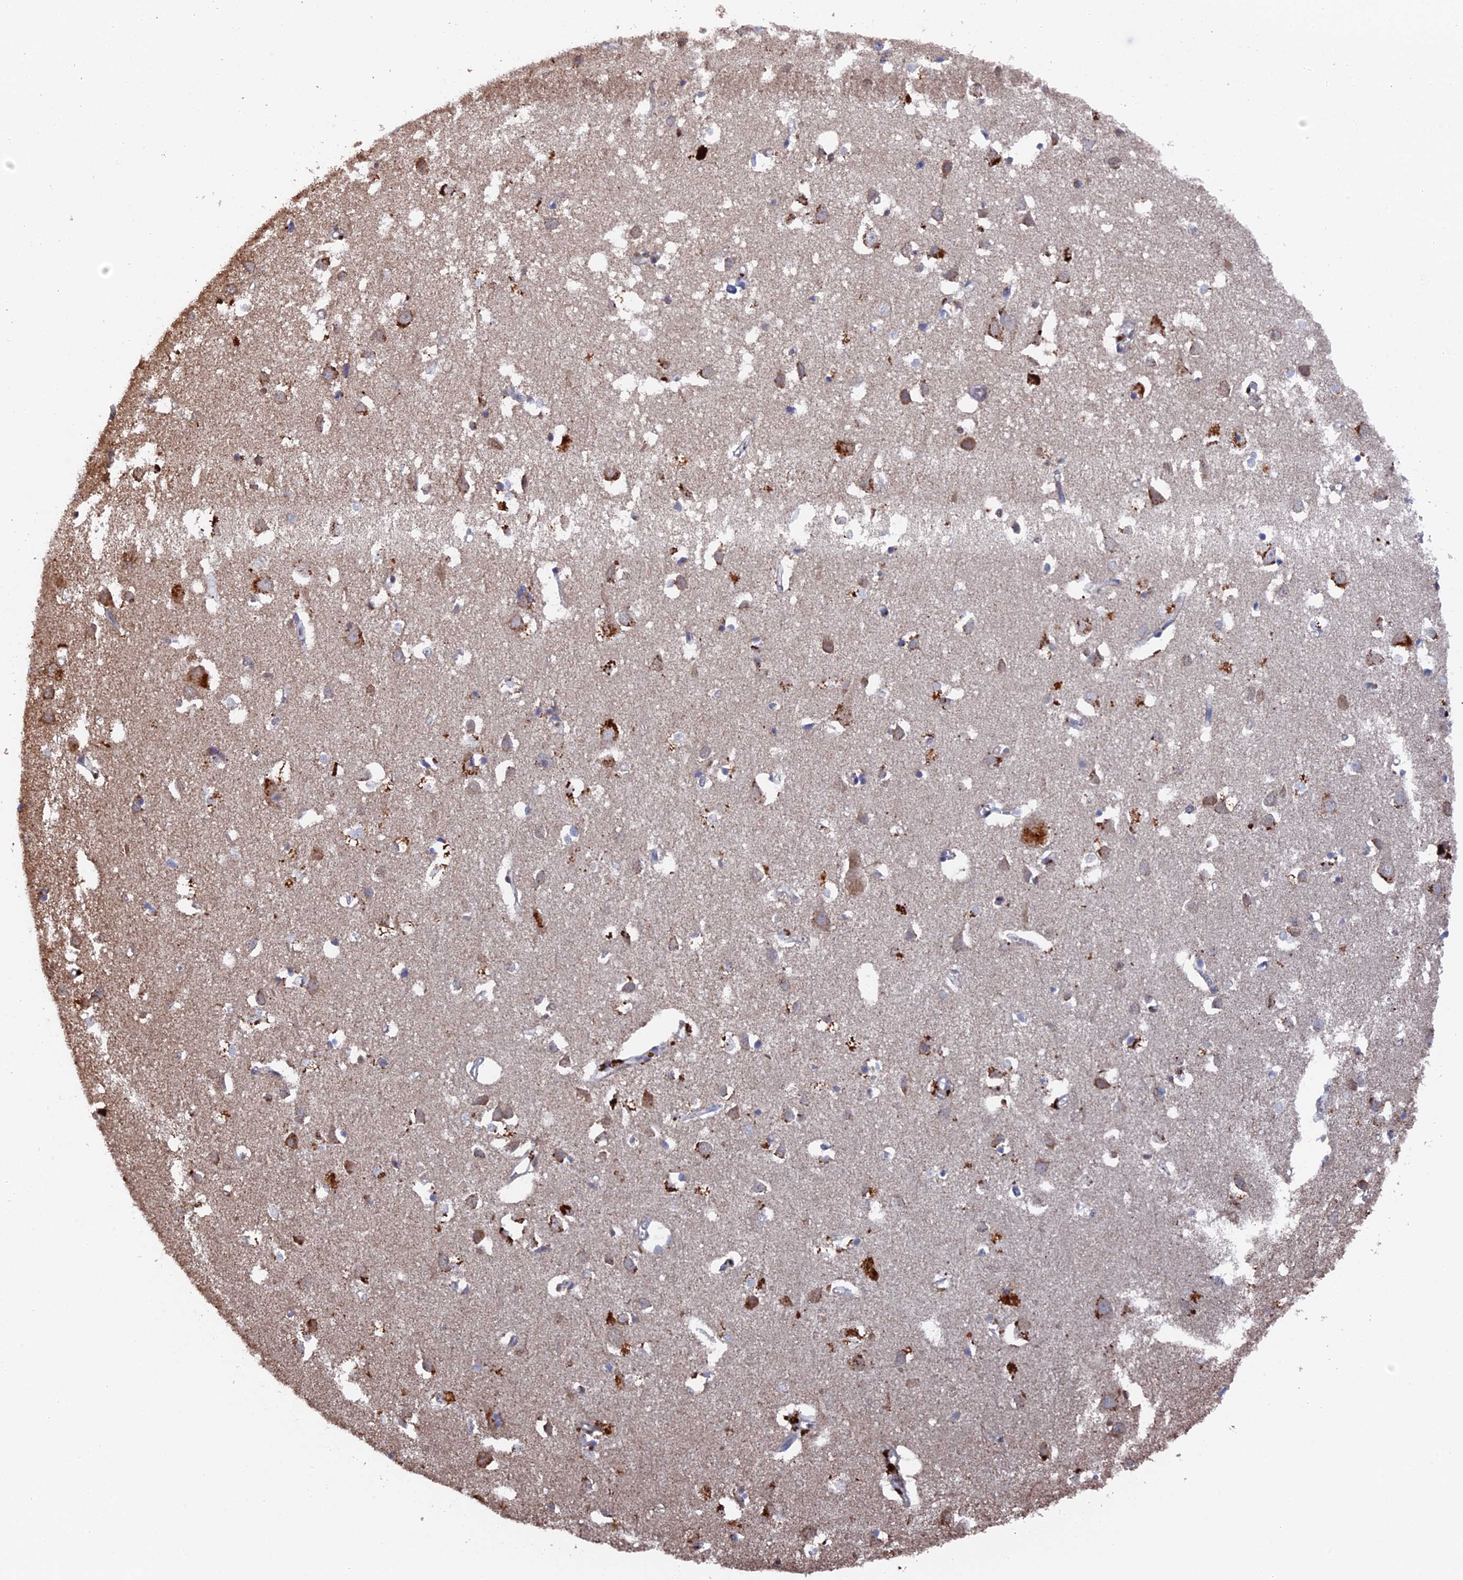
{"staining": {"intensity": "negative", "quantity": "none", "location": "none"}, "tissue": "cerebral cortex", "cell_type": "Endothelial cells", "image_type": "normal", "snomed": [{"axis": "morphology", "description": "Normal tissue, NOS"}, {"axis": "topography", "description": "Cerebral cortex"}], "caption": "Immunohistochemistry (IHC) of unremarkable human cerebral cortex shows no staining in endothelial cells.", "gene": "SMG9", "patient": {"sex": "female", "age": 64}}